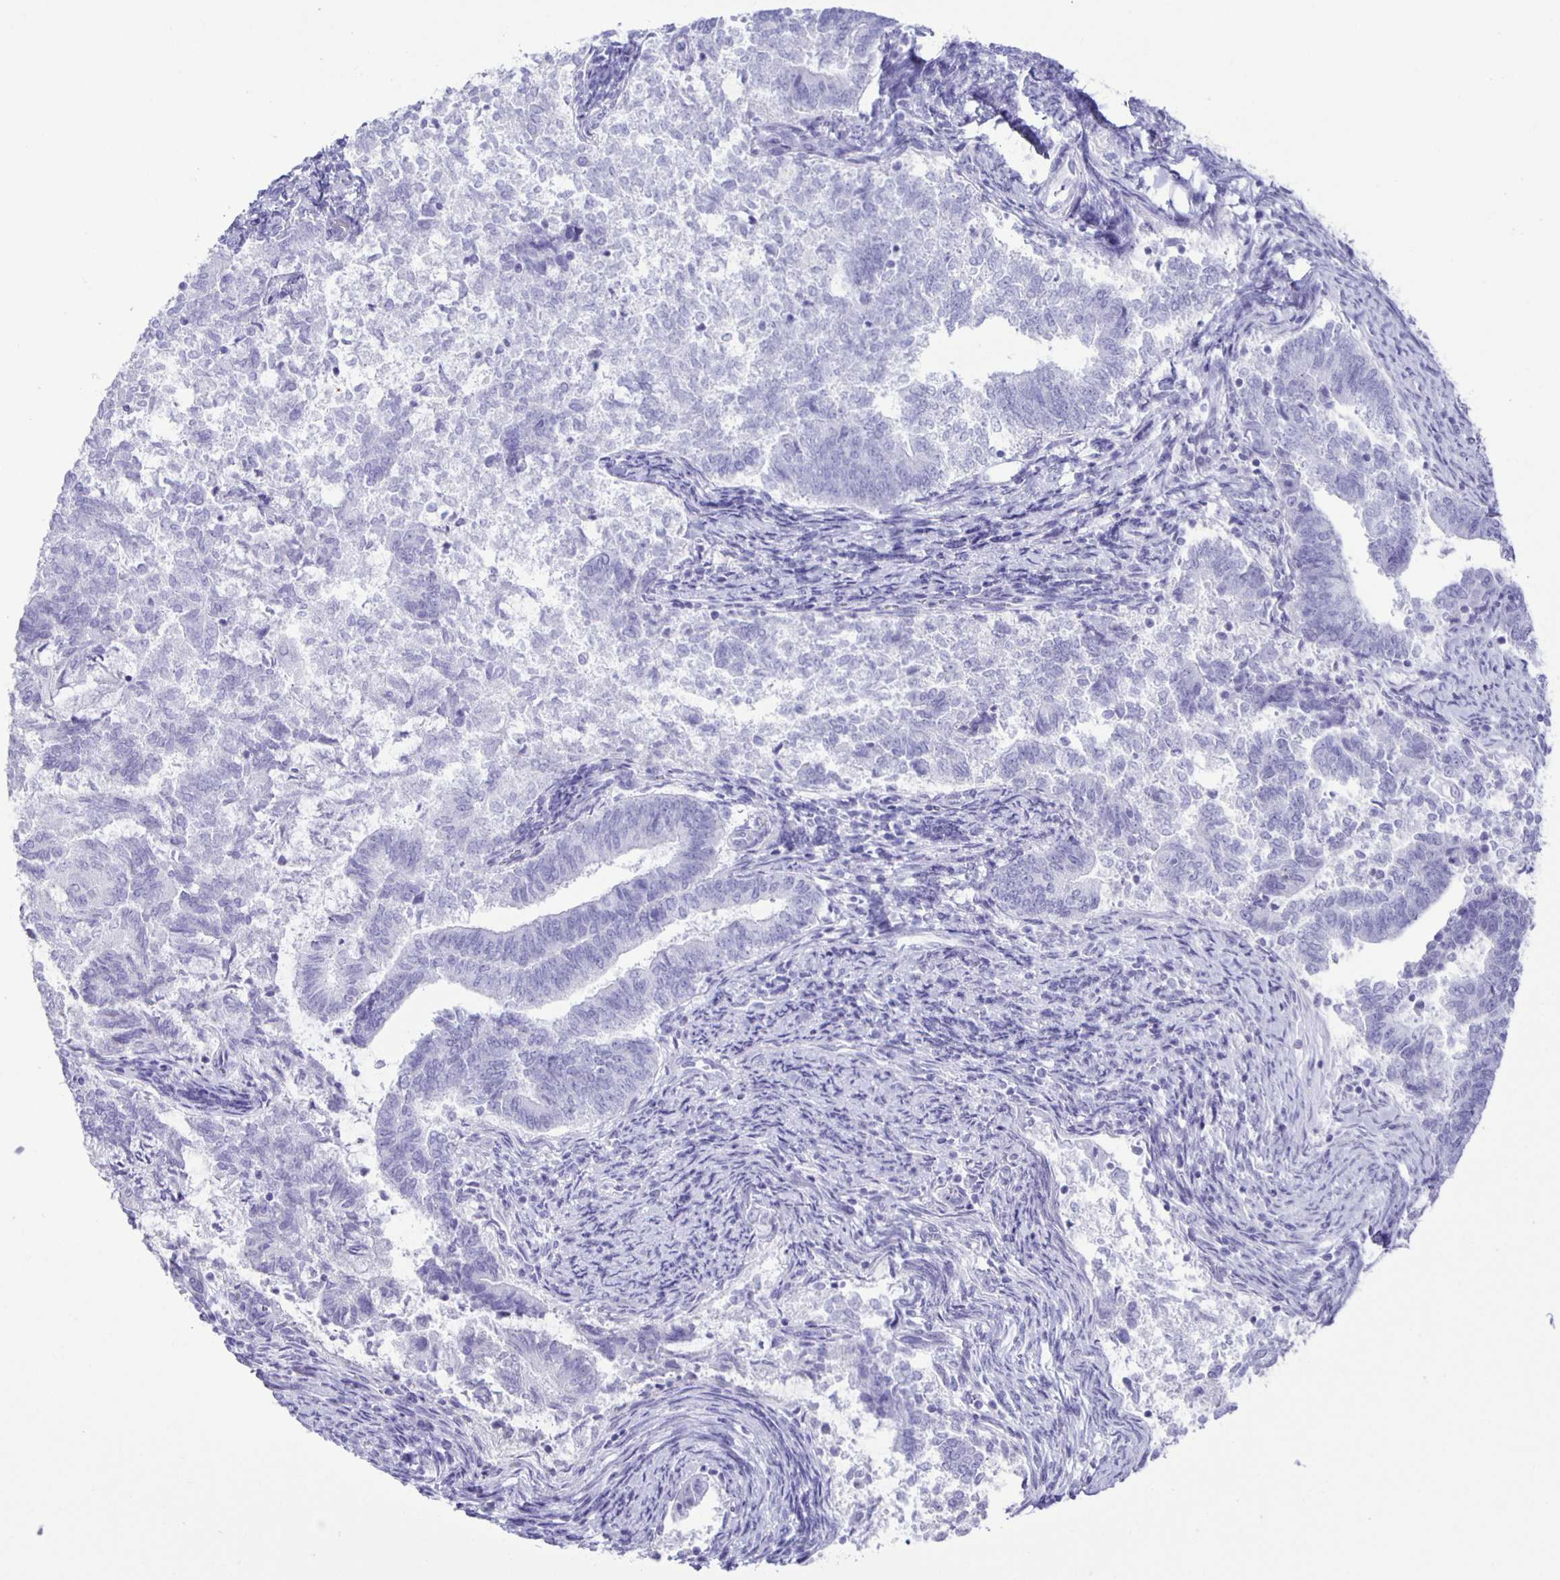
{"staining": {"intensity": "negative", "quantity": "none", "location": "none"}, "tissue": "endometrial cancer", "cell_type": "Tumor cells", "image_type": "cancer", "snomed": [{"axis": "morphology", "description": "Adenocarcinoma, NOS"}, {"axis": "topography", "description": "Endometrium"}], "caption": "Tumor cells are negative for brown protein staining in endometrial adenocarcinoma. (DAB IHC with hematoxylin counter stain).", "gene": "EZHIP", "patient": {"sex": "female", "age": 65}}